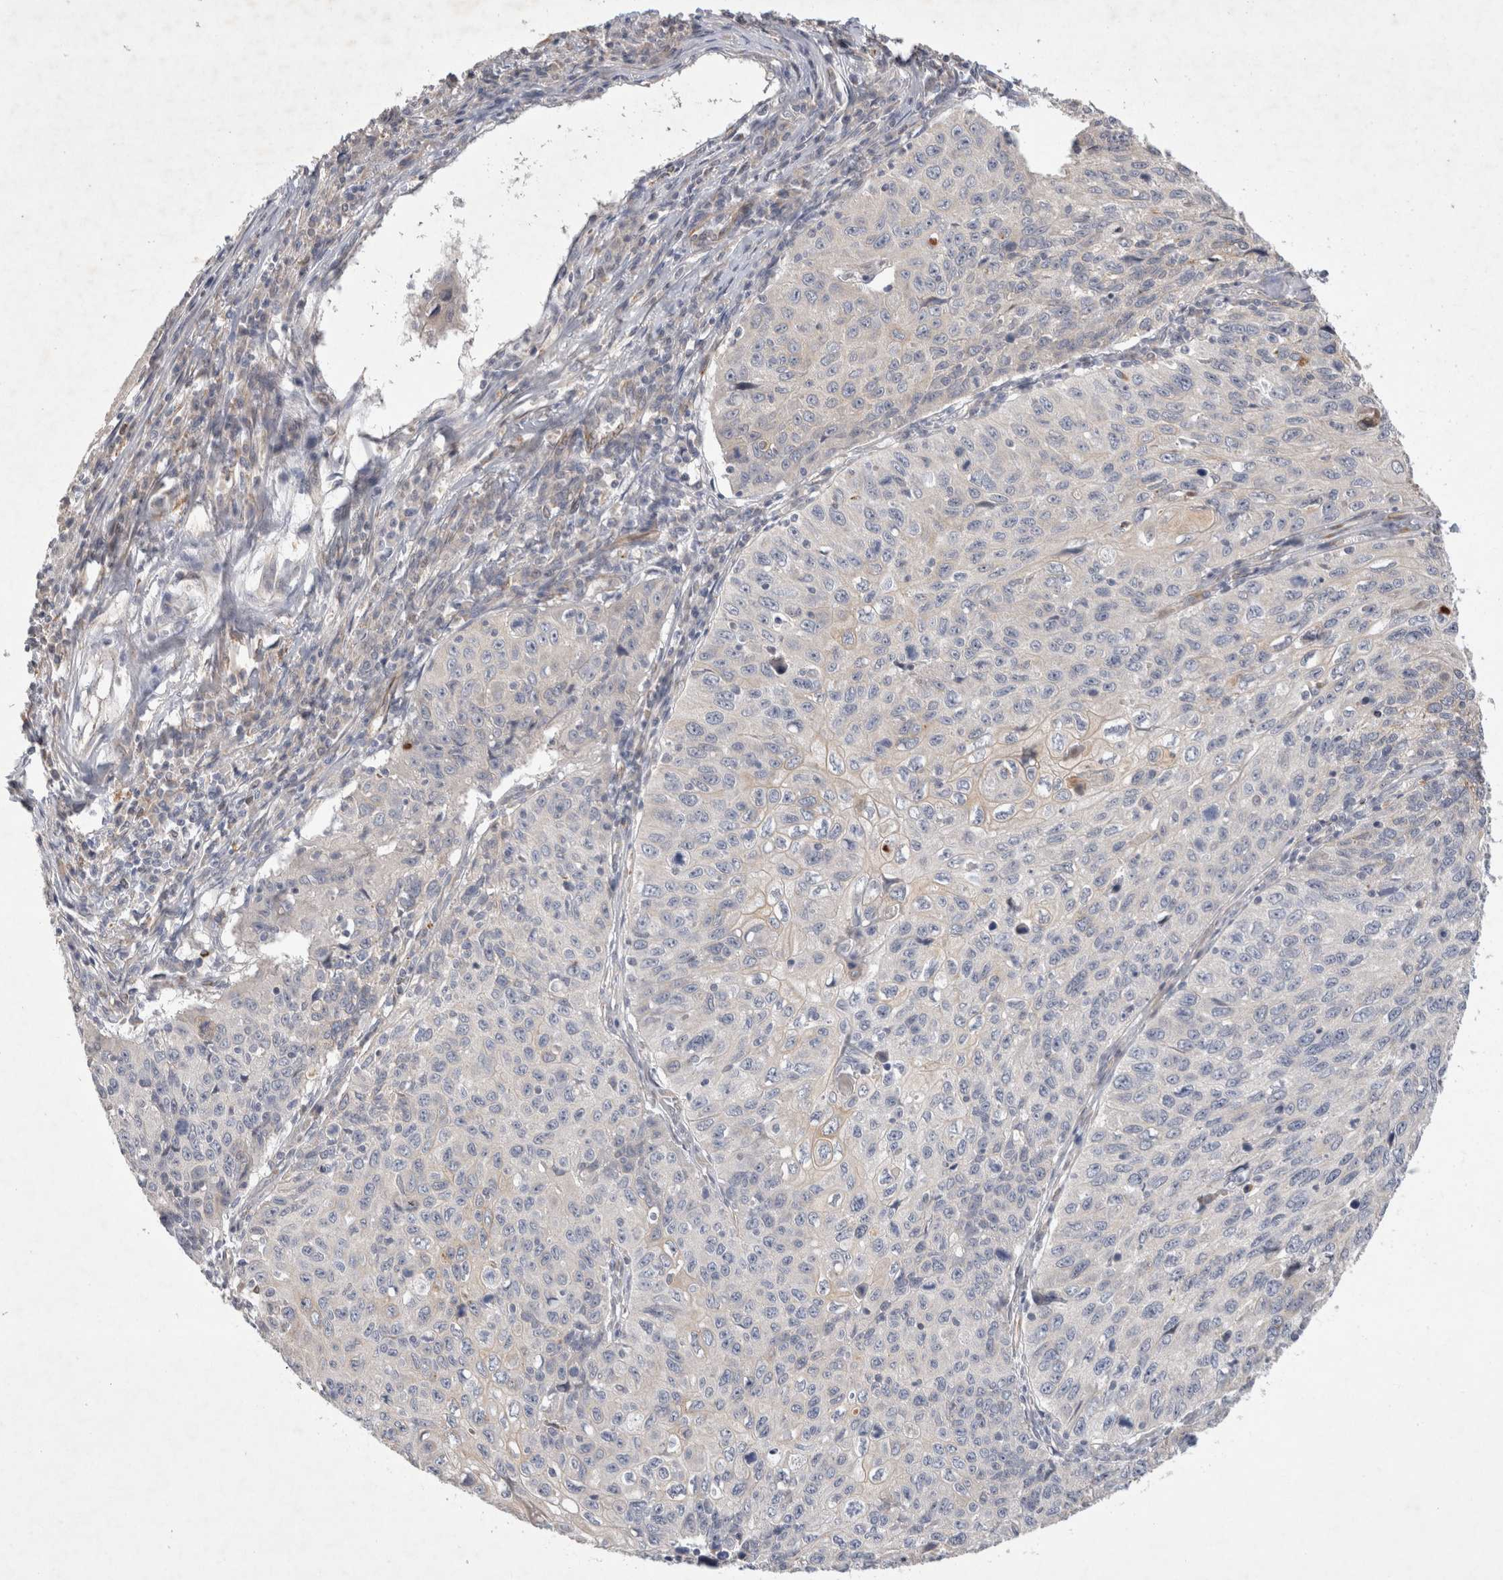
{"staining": {"intensity": "negative", "quantity": "none", "location": "none"}, "tissue": "cervical cancer", "cell_type": "Tumor cells", "image_type": "cancer", "snomed": [{"axis": "morphology", "description": "Squamous cell carcinoma, NOS"}, {"axis": "topography", "description": "Cervix"}], "caption": "A high-resolution photomicrograph shows immunohistochemistry staining of cervical squamous cell carcinoma, which reveals no significant expression in tumor cells. The staining was performed using DAB to visualize the protein expression in brown, while the nuclei were stained in blue with hematoxylin (Magnification: 20x).", "gene": "NMU", "patient": {"sex": "female", "age": 53}}